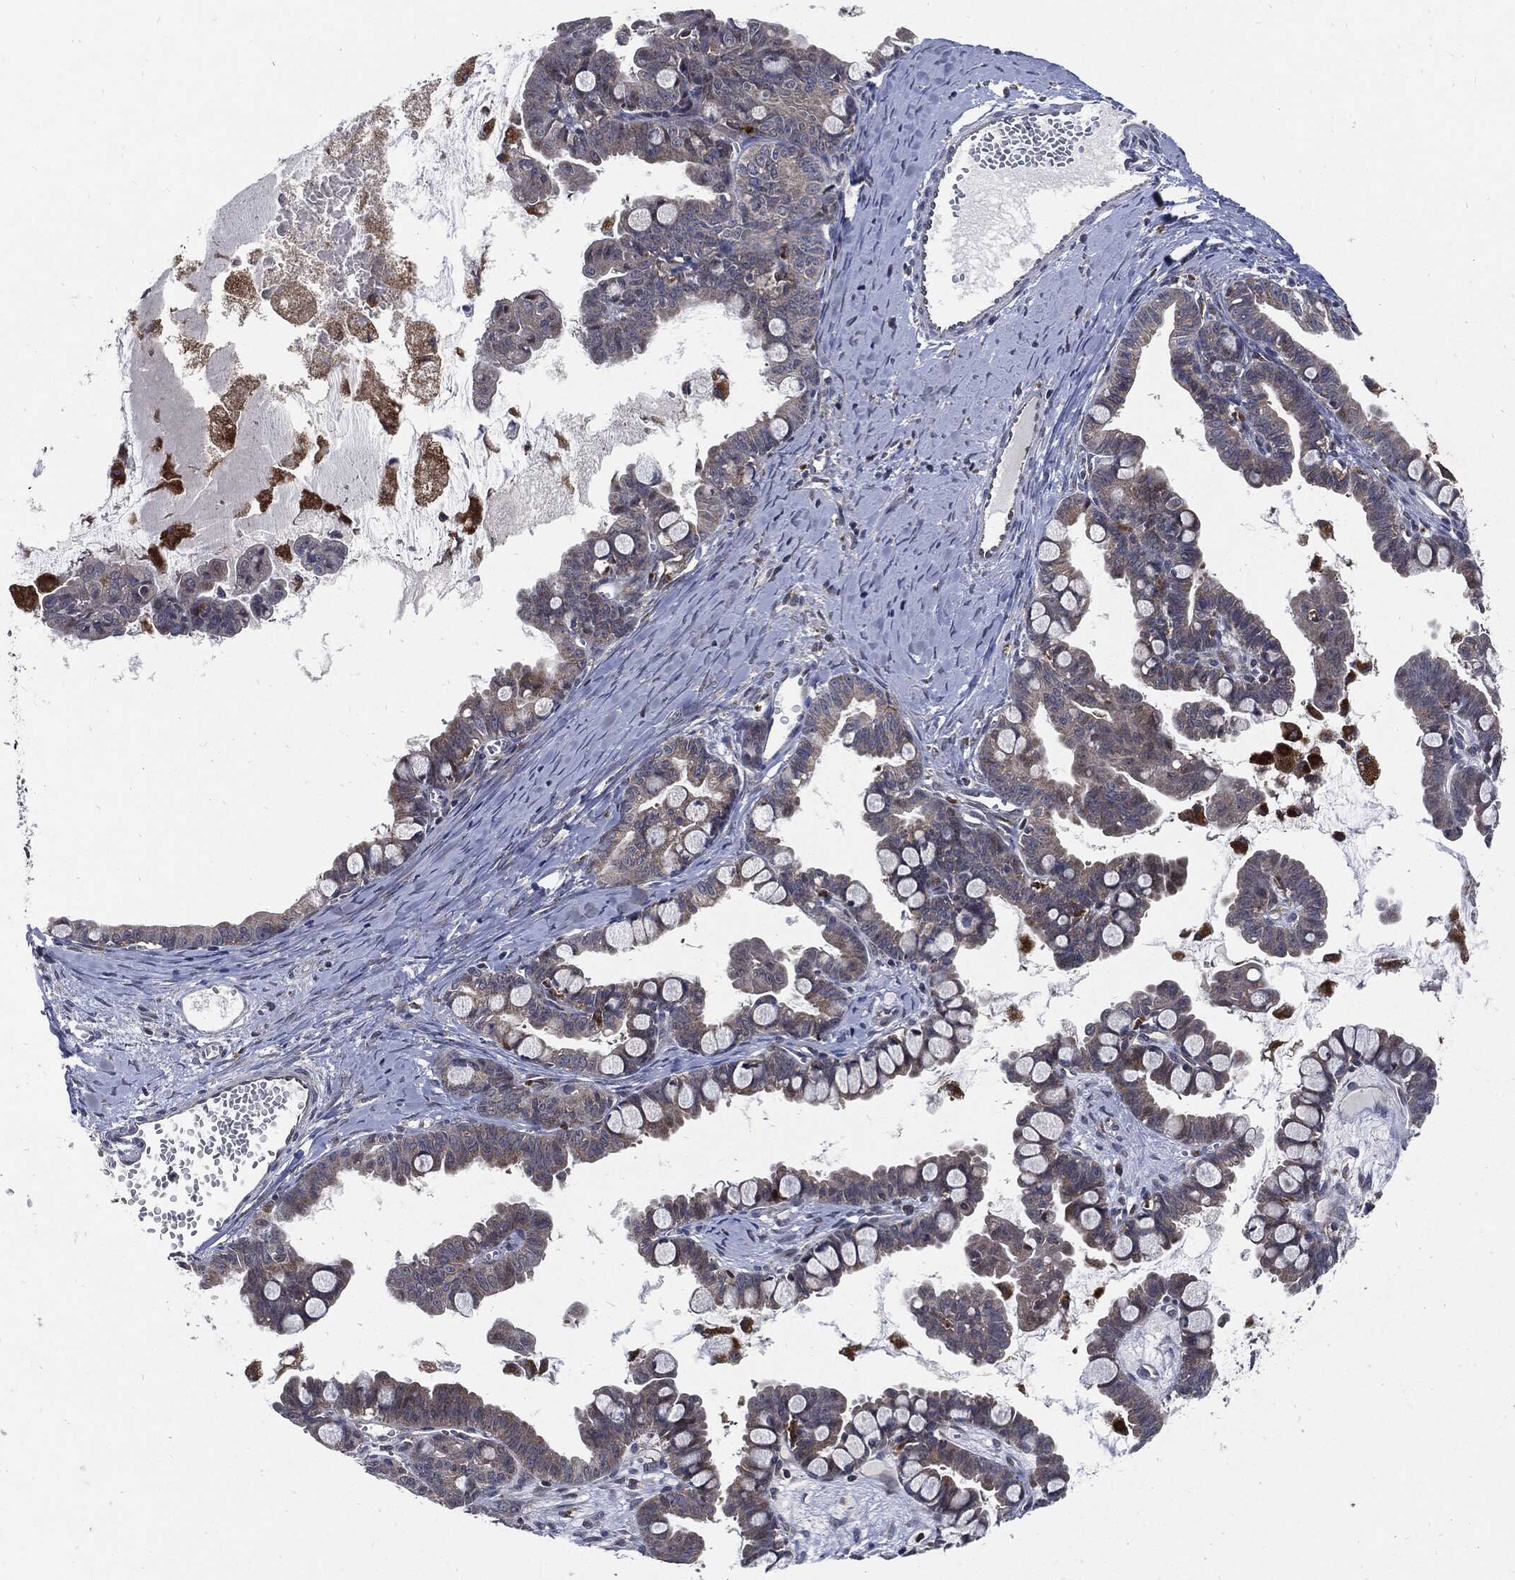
{"staining": {"intensity": "negative", "quantity": "none", "location": "none"}, "tissue": "ovarian cancer", "cell_type": "Tumor cells", "image_type": "cancer", "snomed": [{"axis": "morphology", "description": "Cystadenocarcinoma, mucinous, NOS"}, {"axis": "topography", "description": "Ovary"}], "caption": "The photomicrograph shows no significant expression in tumor cells of mucinous cystadenocarcinoma (ovarian).", "gene": "SLC31A2", "patient": {"sex": "female", "age": 63}}